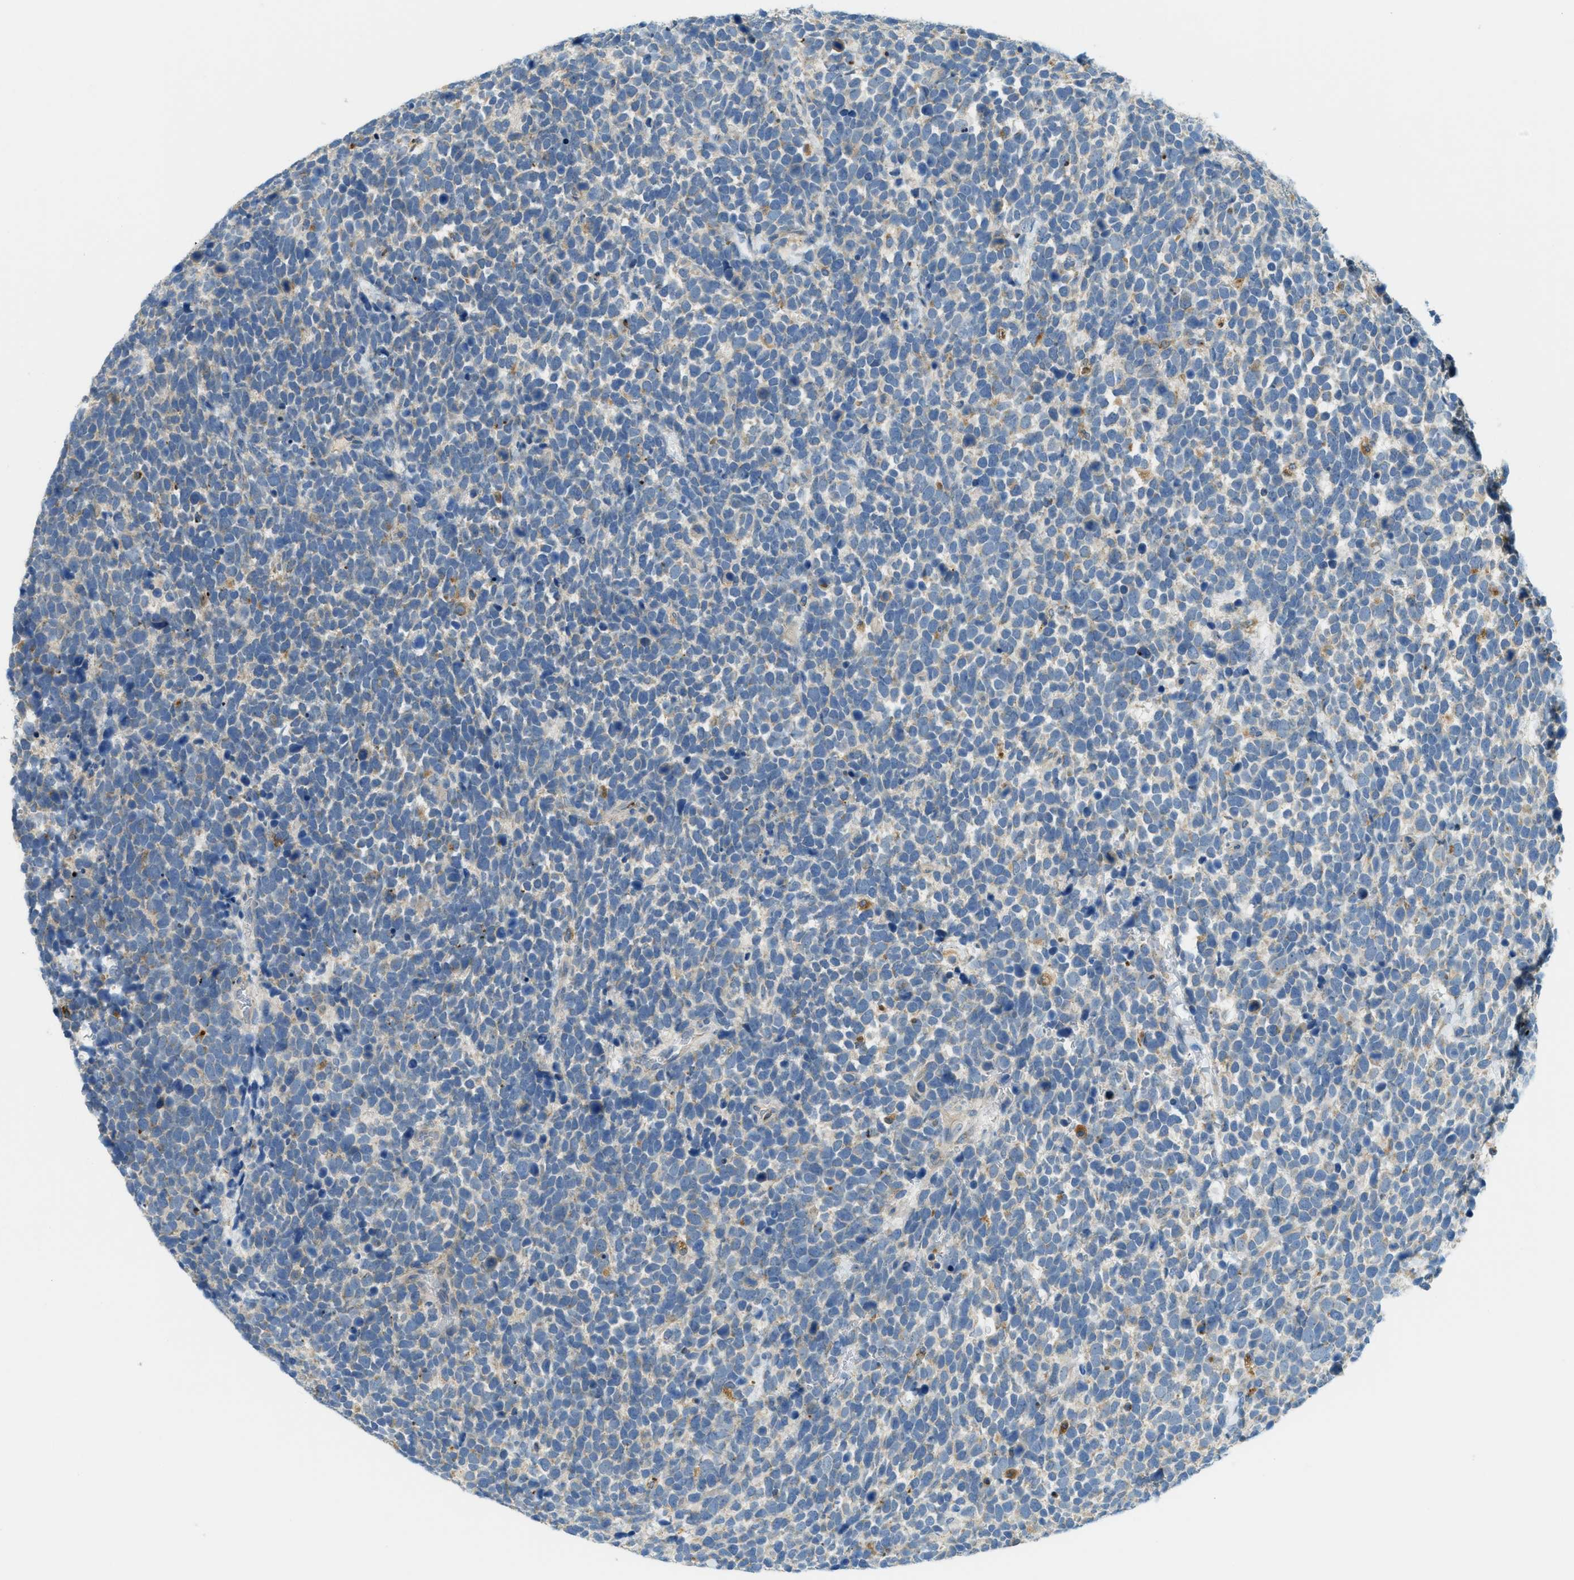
{"staining": {"intensity": "negative", "quantity": "none", "location": "none"}, "tissue": "urothelial cancer", "cell_type": "Tumor cells", "image_type": "cancer", "snomed": [{"axis": "morphology", "description": "Urothelial carcinoma, High grade"}, {"axis": "topography", "description": "Urinary bladder"}], "caption": "This is an immunohistochemistry micrograph of human urothelial cancer. There is no positivity in tumor cells.", "gene": "PLBD2", "patient": {"sex": "female", "age": 82}}